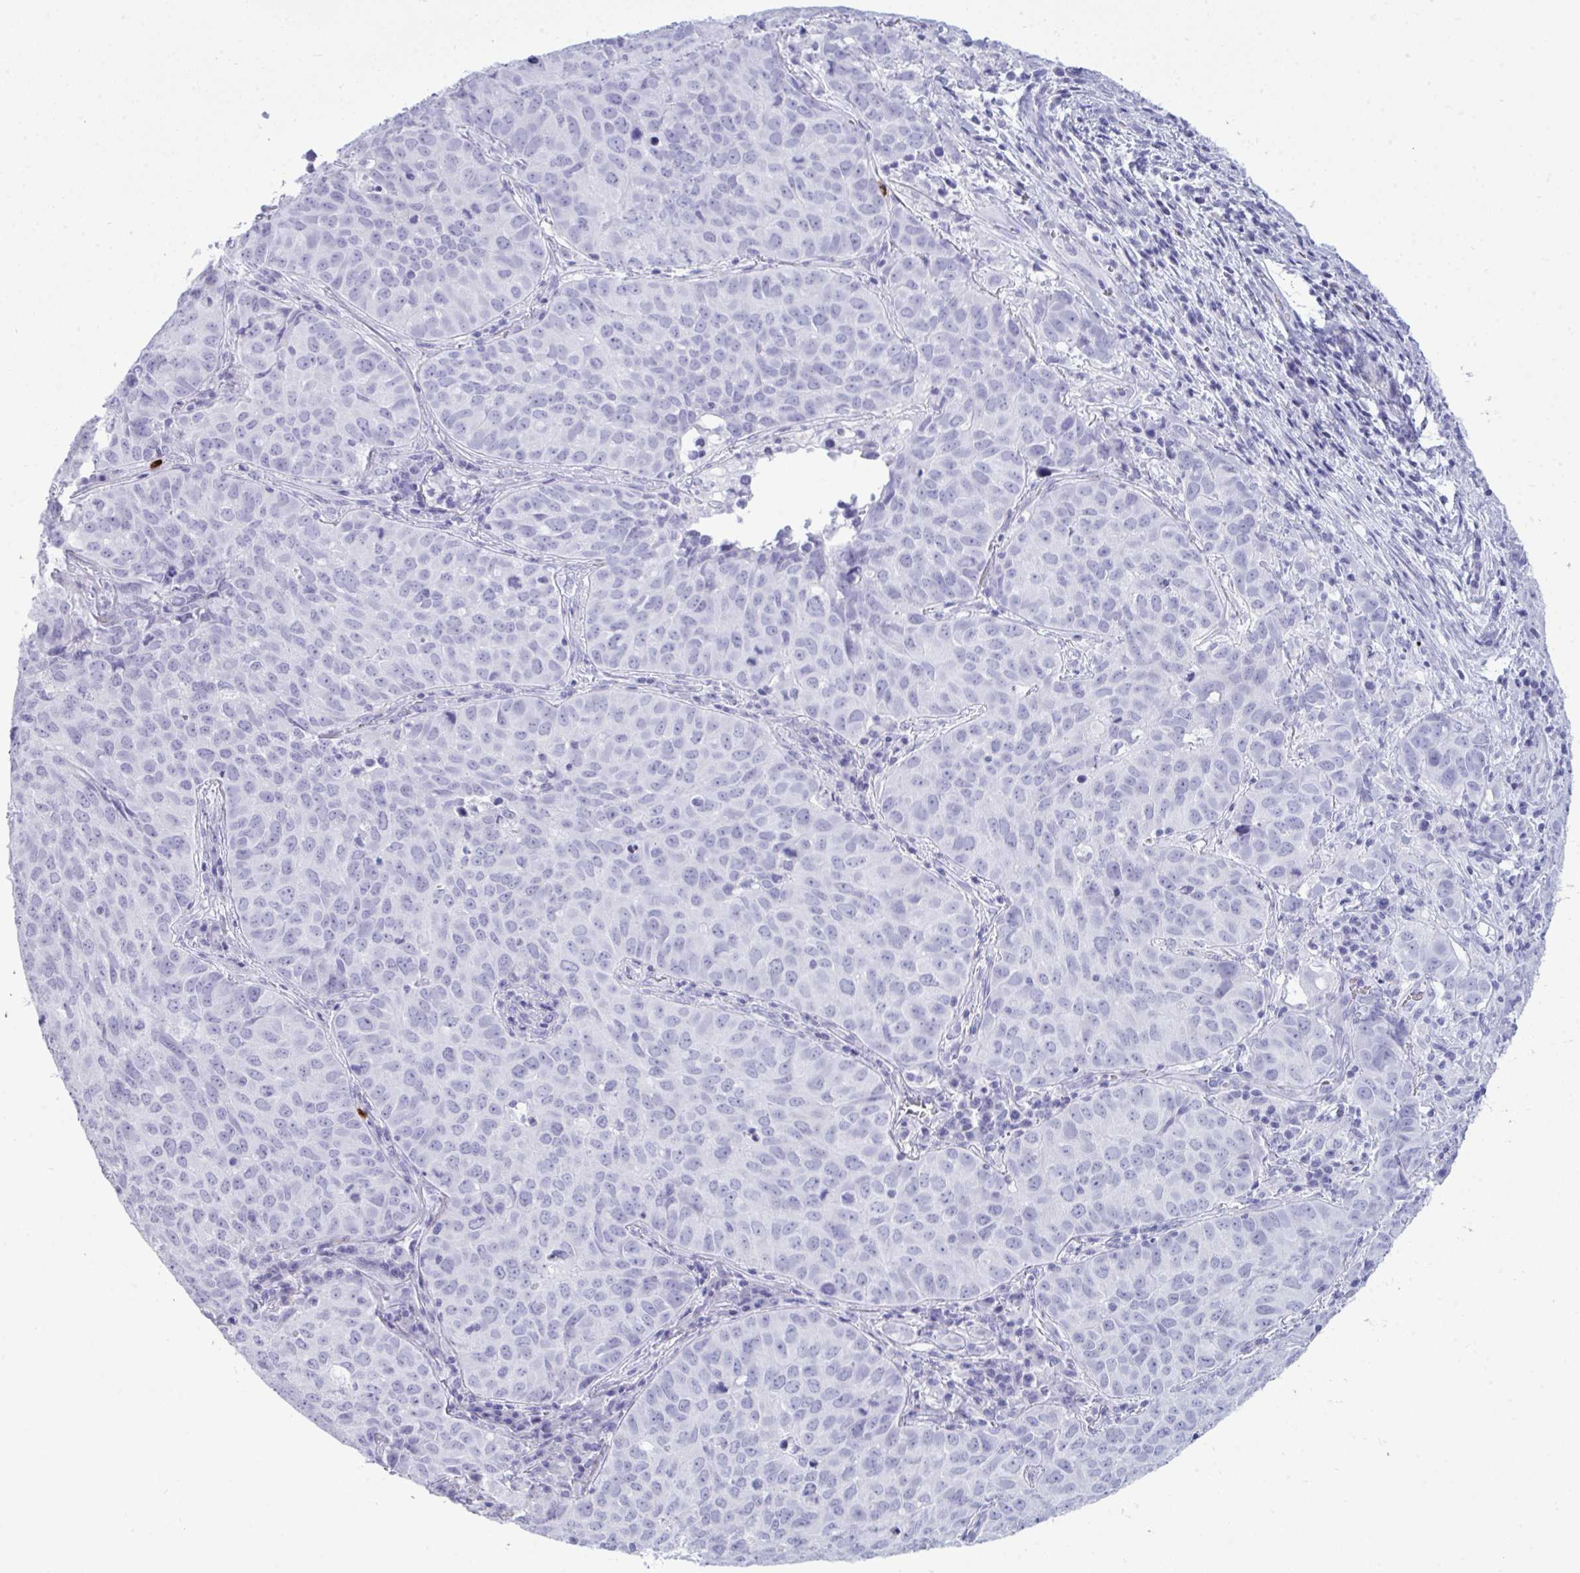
{"staining": {"intensity": "negative", "quantity": "none", "location": "none"}, "tissue": "lung cancer", "cell_type": "Tumor cells", "image_type": "cancer", "snomed": [{"axis": "morphology", "description": "Adenocarcinoma, NOS"}, {"axis": "topography", "description": "Lung"}], "caption": "There is no significant staining in tumor cells of lung cancer. The staining is performed using DAB (3,3'-diaminobenzidine) brown chromogen with nuclei counter-stained in using hematoxylin.", "gene": "ARHGAP42", "patient": {"sex": "female", "age": 50}}